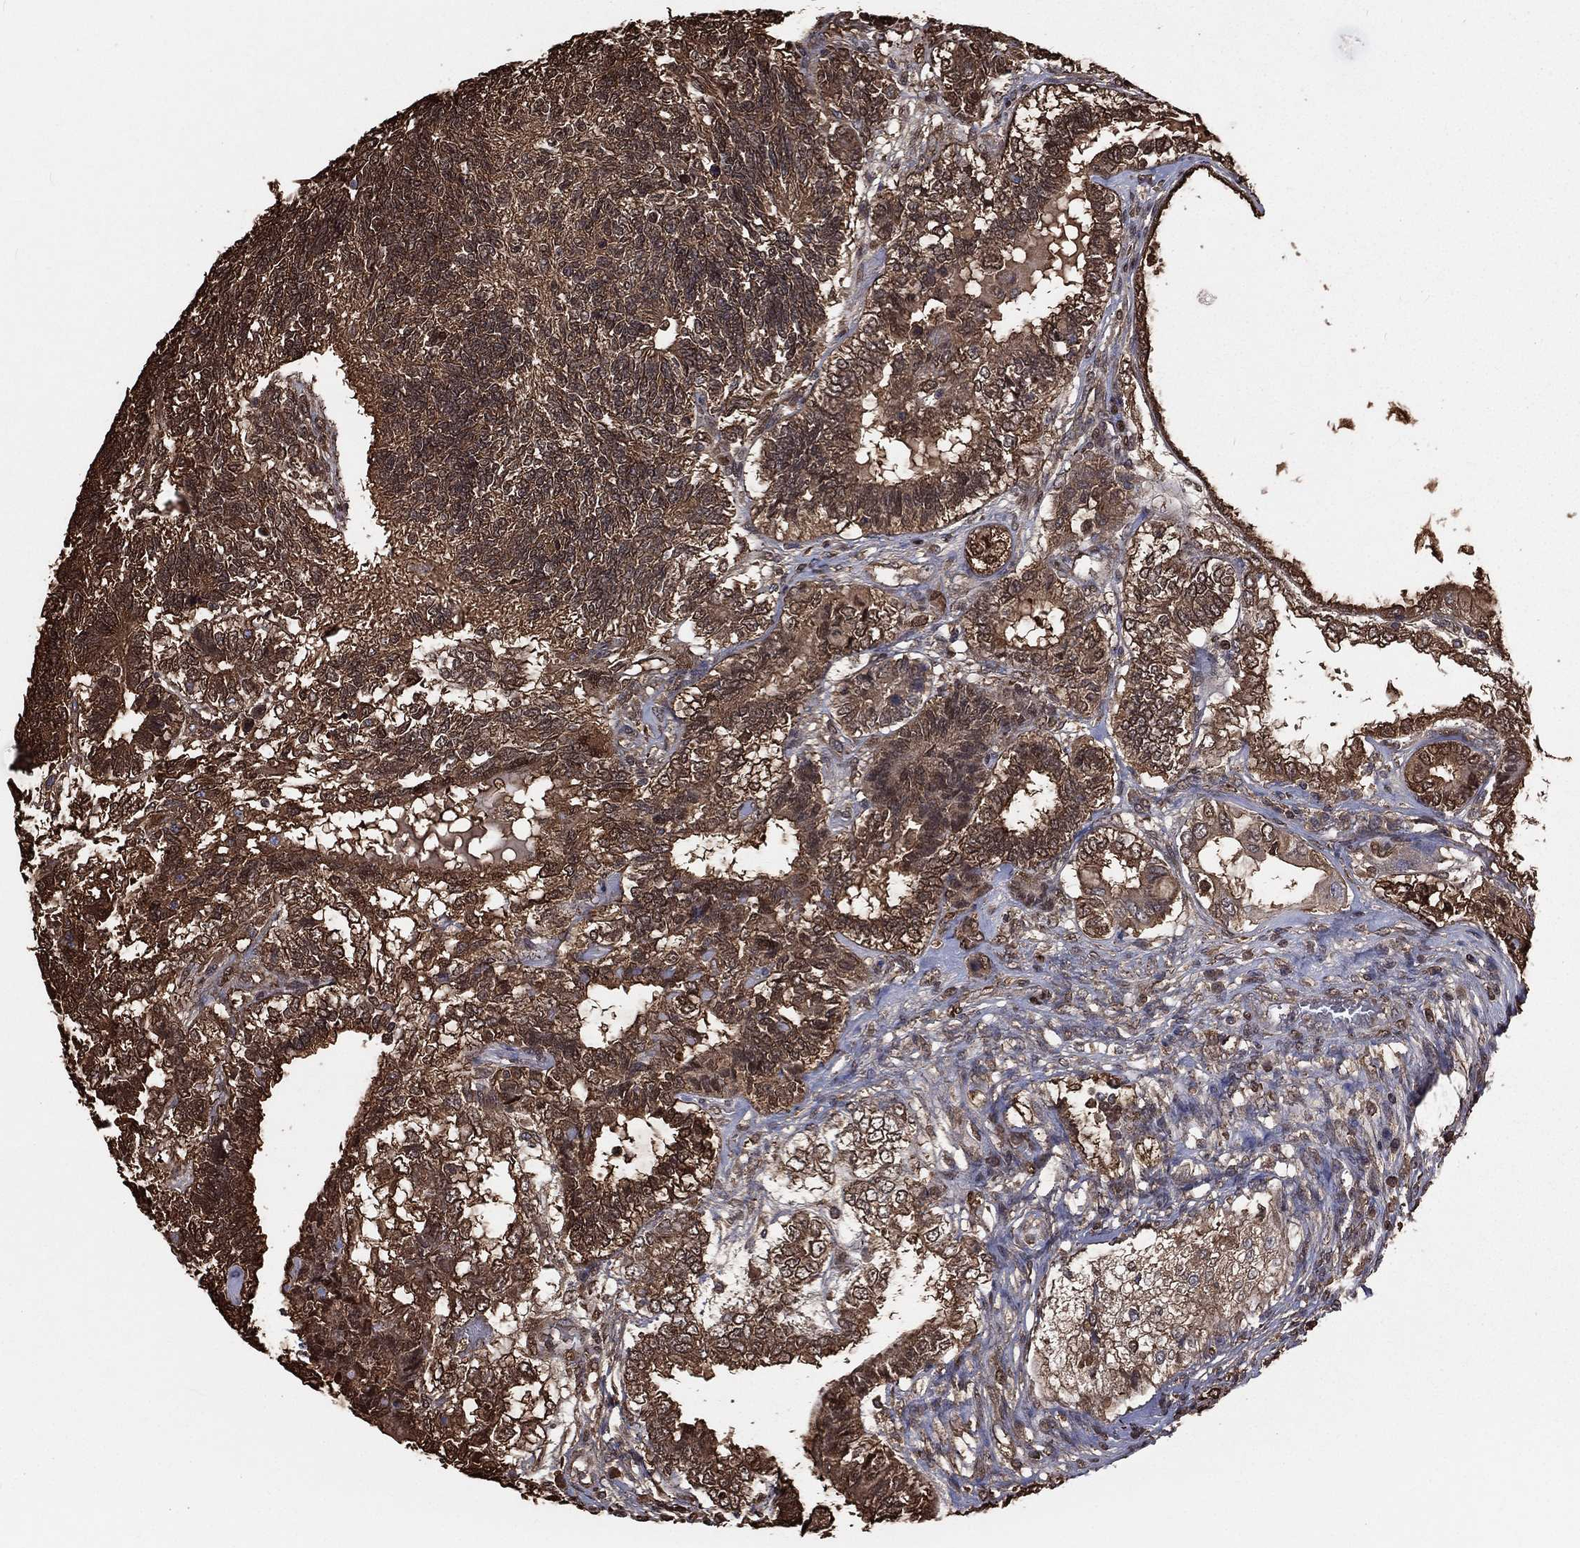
{"staining": {"intensity": "moderate", "quantity": ">75%", "location": "cytoplasmic/membranous"}, "tissue": "testis cancer", "cell_type": "Tumor cells", "image_type": "cancer", "snomed": [{"axis": "morphology", "description": "Seminoma, NOS"}, {"axis": "morphology", "description": "Carcinoma, Embryonal, NOS"}, {"axis": "topography", "description": "Testis"}], "caption": "Moderate cytoplasmic/membranous positivity for a protein is seen in approximately >75% of tumor cells of testis cancer using IHC.", "gene": "TBC1D2", "patient": {"sex": "male", "age": 41}}